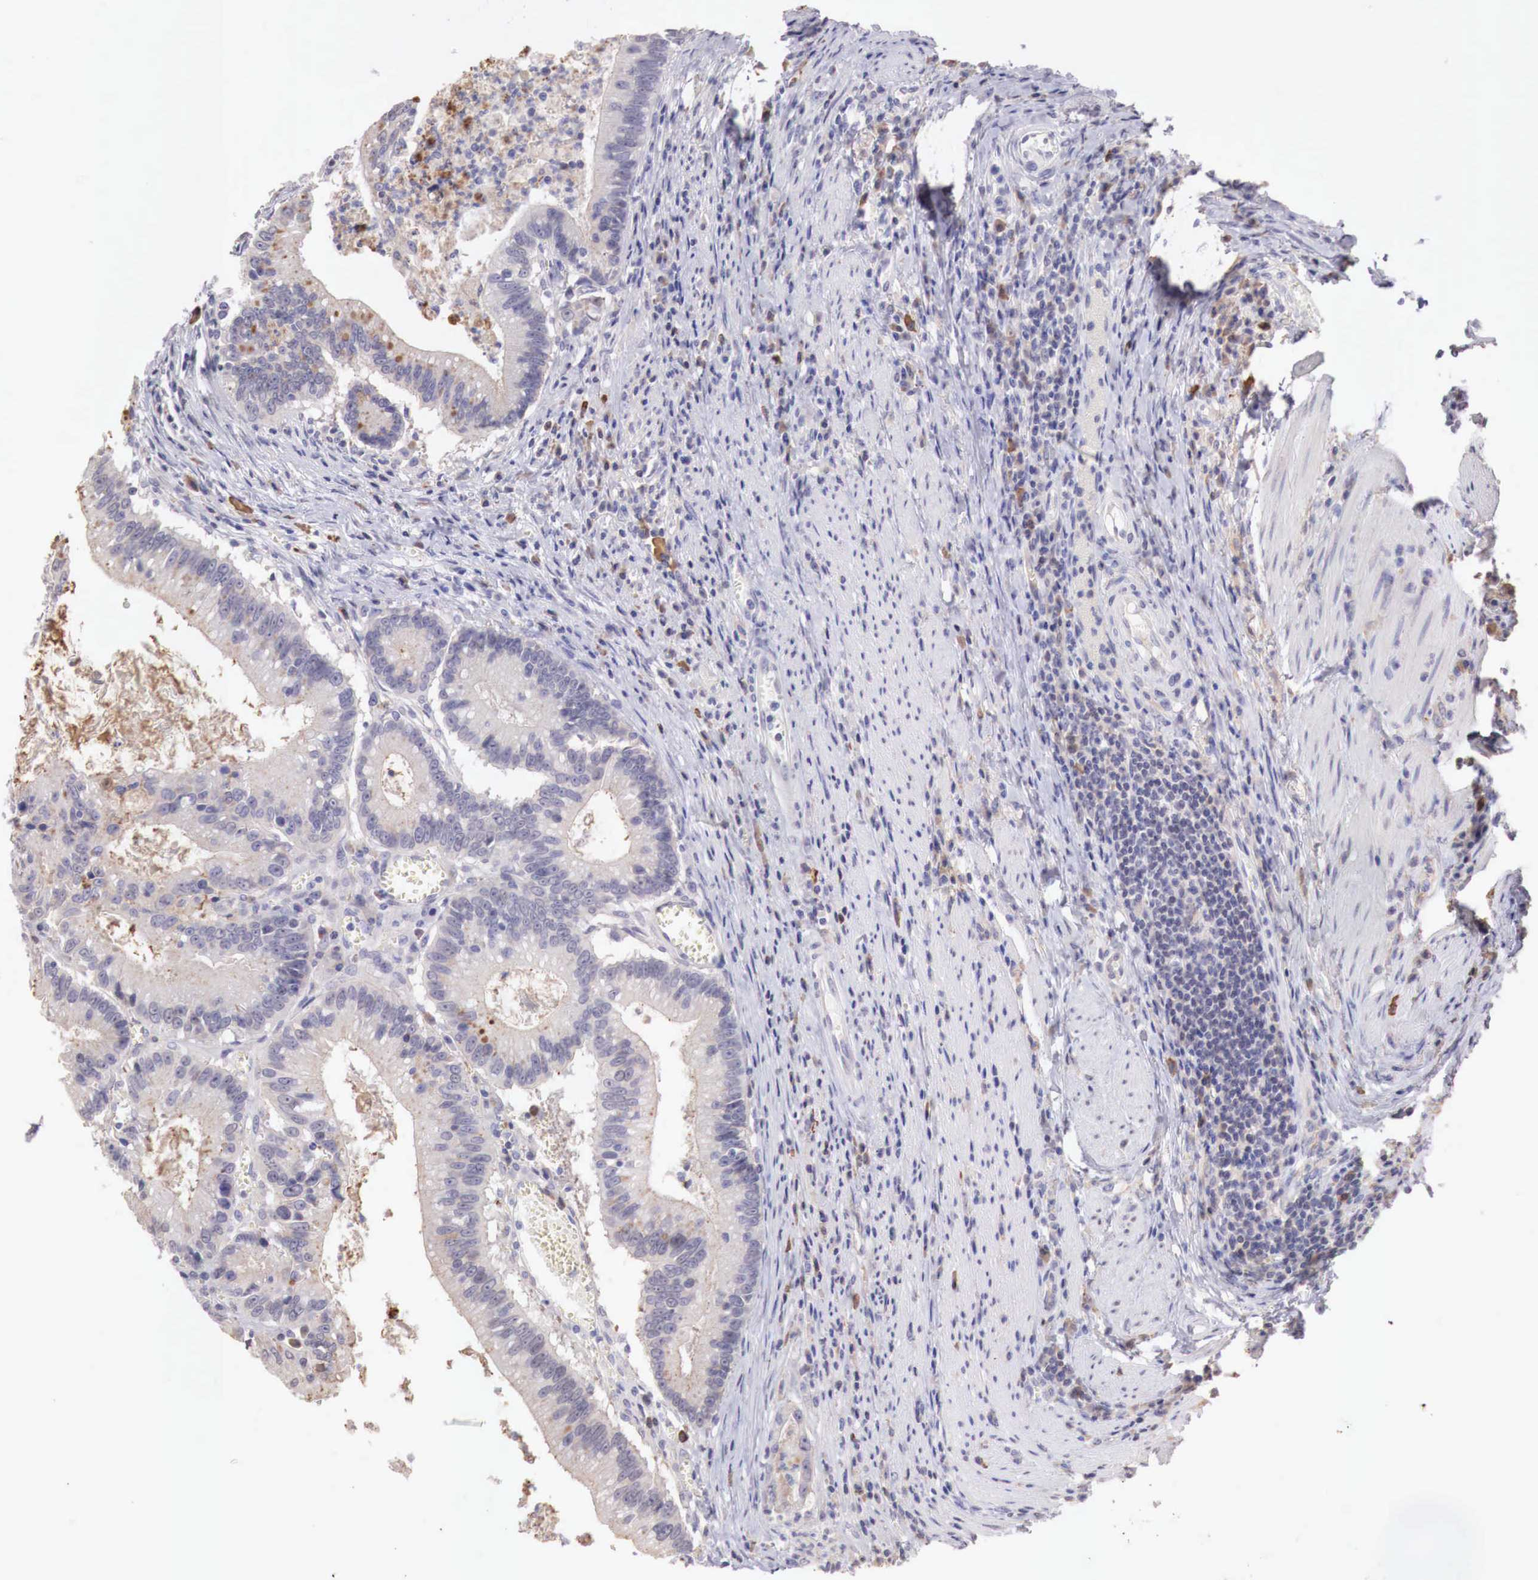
{"staining": {"intensity": "moderate", "quantity": "<25%", "location": "cytoplasmic/membranous"}, "tissue": "colorectal cancer", "cell_type": "Tumor cells", "image_type": "cancer", "snomed": [{"axis": "morphology", "description": "Adenocarcinoma, NOS"}, {"axis": "topography", "description": "Rectum"}], "caption": "IHC of human adenocarcinoma (colorectal) exhibits low levels of moderate cytoplasmic/membranous staining in about <25% of tumor cells.", "gene": "XPNPEP2", "patient": {"sex": "female", "age": 81}}